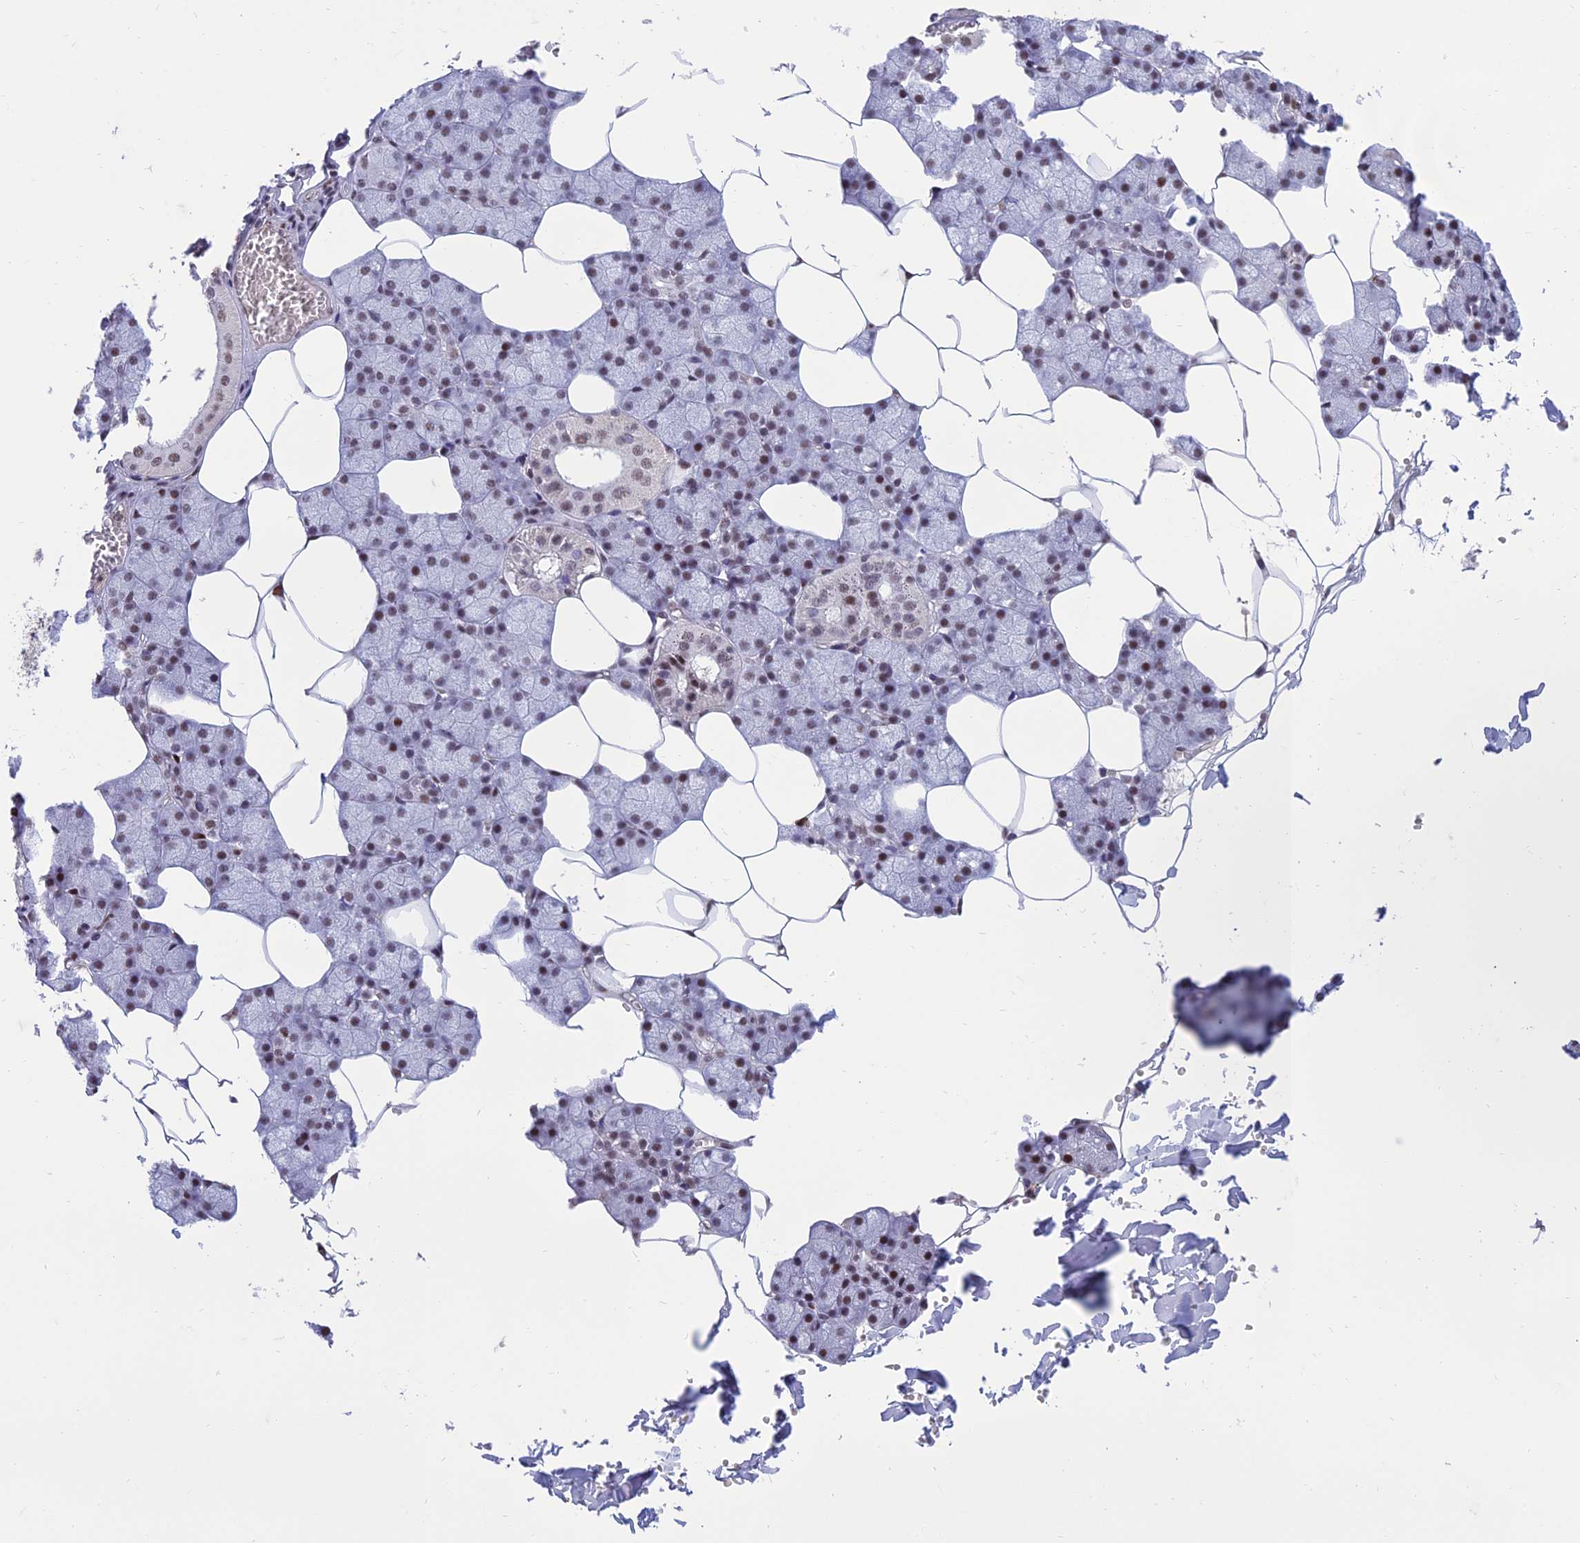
{"staining": {"intensity": "weak", "quantity": "<25%", "location": "nuclear"}, "tissue": "salivary gland", "cell_type": "Glandular cells", "image_type": "normal", "snomed": [{"axis": "morphology", "description": "Normal tissue, NOS"}, {"axis": "topography", "description": "Salivary gland"}], "caption": "Glandular cells show no significant protein positivity in normal salivary gland.", "gene": "RANBP3", "patient": {"sex": "male", "age": 62}}